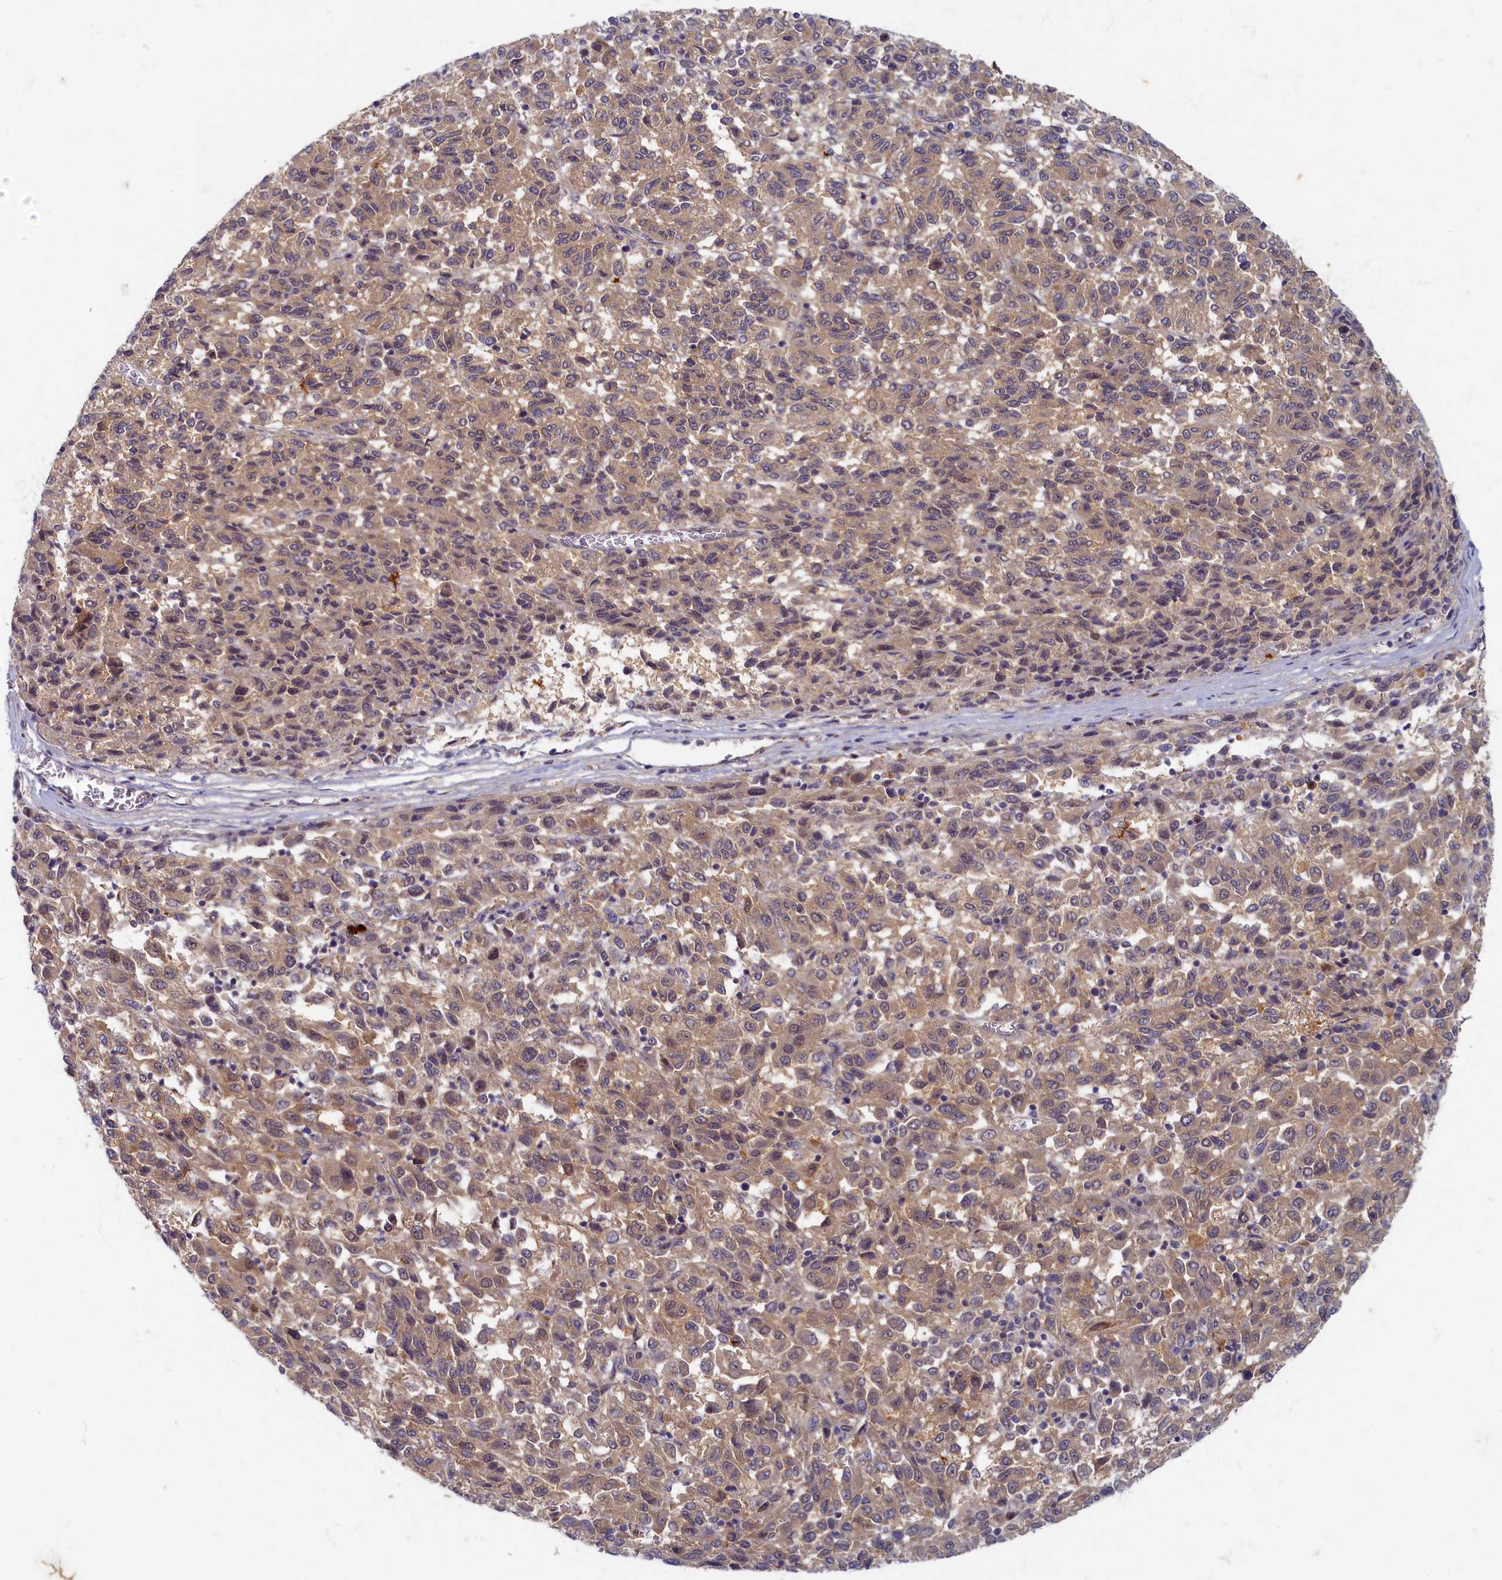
{"staining": {"intensity": "weak", "quantity": ">75%", "location": "cytoplasmic/membranous"}, "tissue": "melanoma", "cell_type": "Tumor cells", "image_type": "cancer", "snomed": [{"axis": "morphology", "description": "Malignant melanoma, Metastatic site"}, {"axis": "topography", "description": "Lung"}], "caption": "Immunohistochemistry histopathology image of human melanoma stained for a protein (brown), which exhibits low levels of weak cytoplasmic/membranous staining in about >75% of tumor cells.", "gene": "WDR59", "patient": {"sex": "male", "age": 64}}